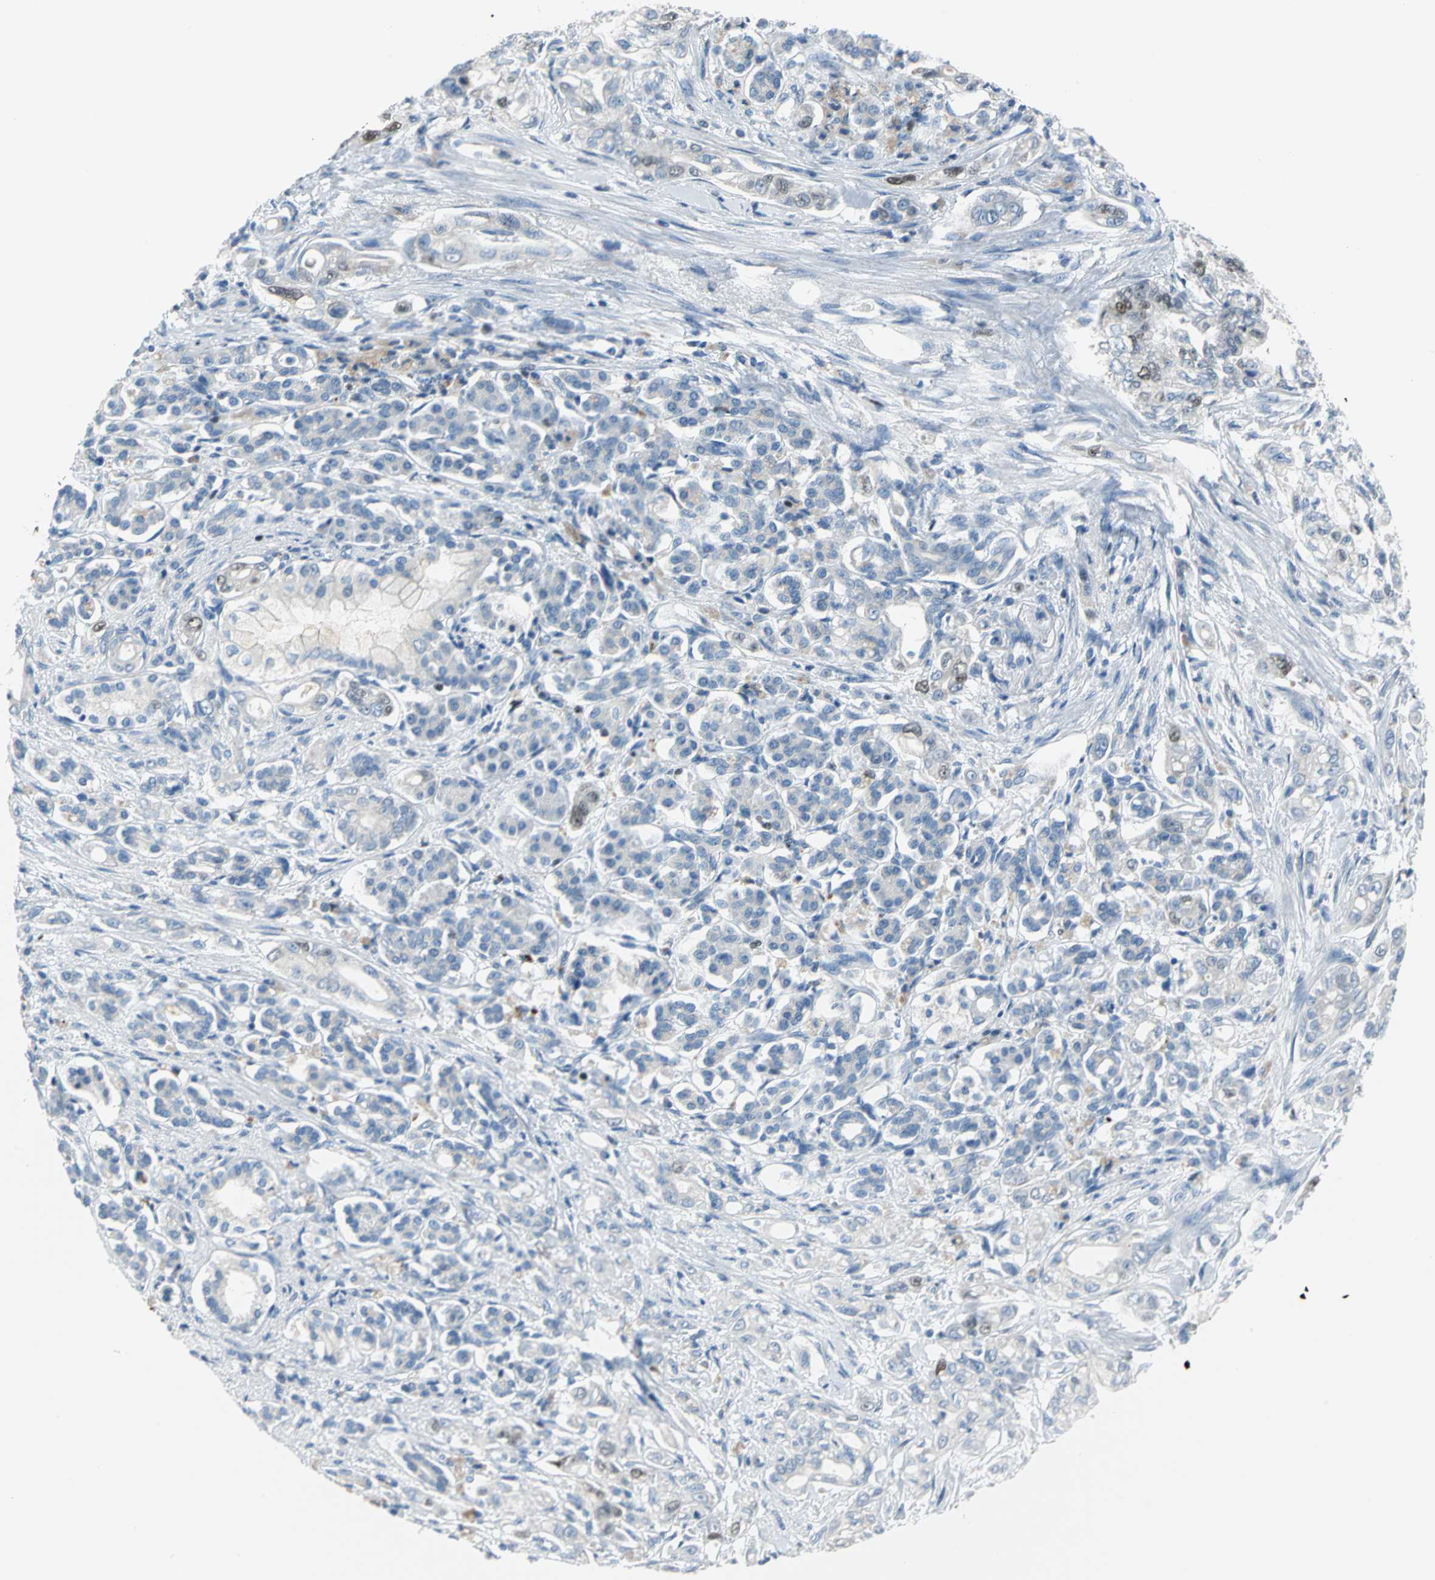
{"staining": {"intensity": "moderate", "quantity": "<25%", "location": "nuclear"}, "tissue": "pancreatic cancer", "cell_type": "Tumor cells", "image_type": "cancer", "snomed": [{"axis": "morphology", "description": "Normal tissue, NOS"}, {"axis": "topography", "description": "Pancreas"}], "caption": "This histopathology image shows IHC staining of pancreatic cancer, with low moderate nuclear staining in about <25% of tumor cells.", "gene": "MCM4", "patient": {"sex": "male", "age": 42}}